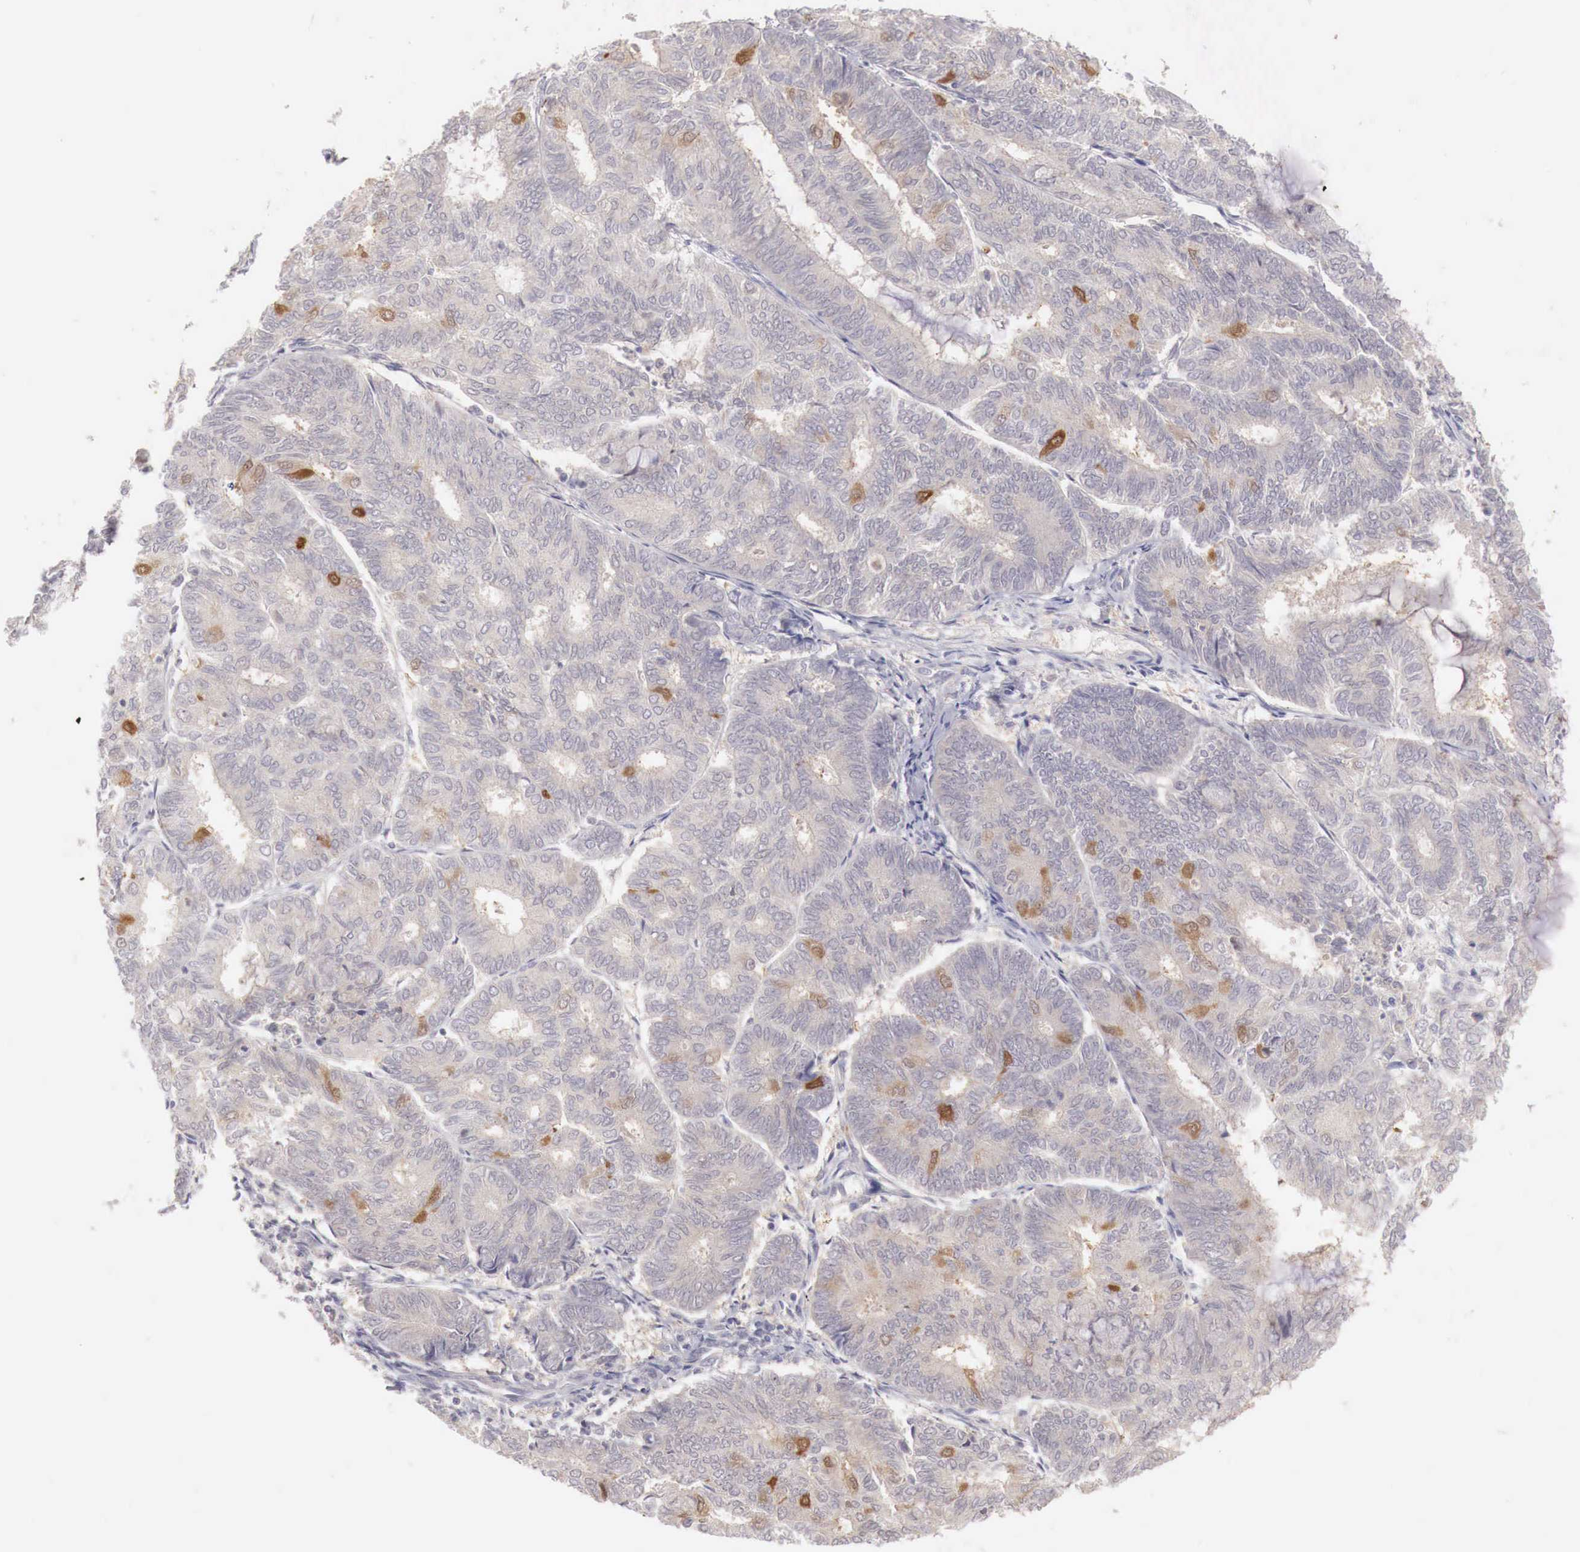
{"staining": {"intensity": "moderate", "quantity": "<25%", "location": "cytoplasmic/membranous"}, "tissue": "endometrial cancer", "cell_type": "Tumor cells", "image_type": "cancer", "snomed": [{"axis": "morphology", "description": "Adenocarcinoma, NOS"}, {"axis": "topography", "description": "Endometrium"}], "caption": "This image reveals endometrial adenocarcinoma stained with immunohistochemistry (IHC) to label a protein in brown. The cytoplasmic/membranous of tumor cells show moderate positivity for the protein. Nuclei are counter-stained blue.", "gene": "GATA1", "patient": {"sex": "female", "age": 59}}